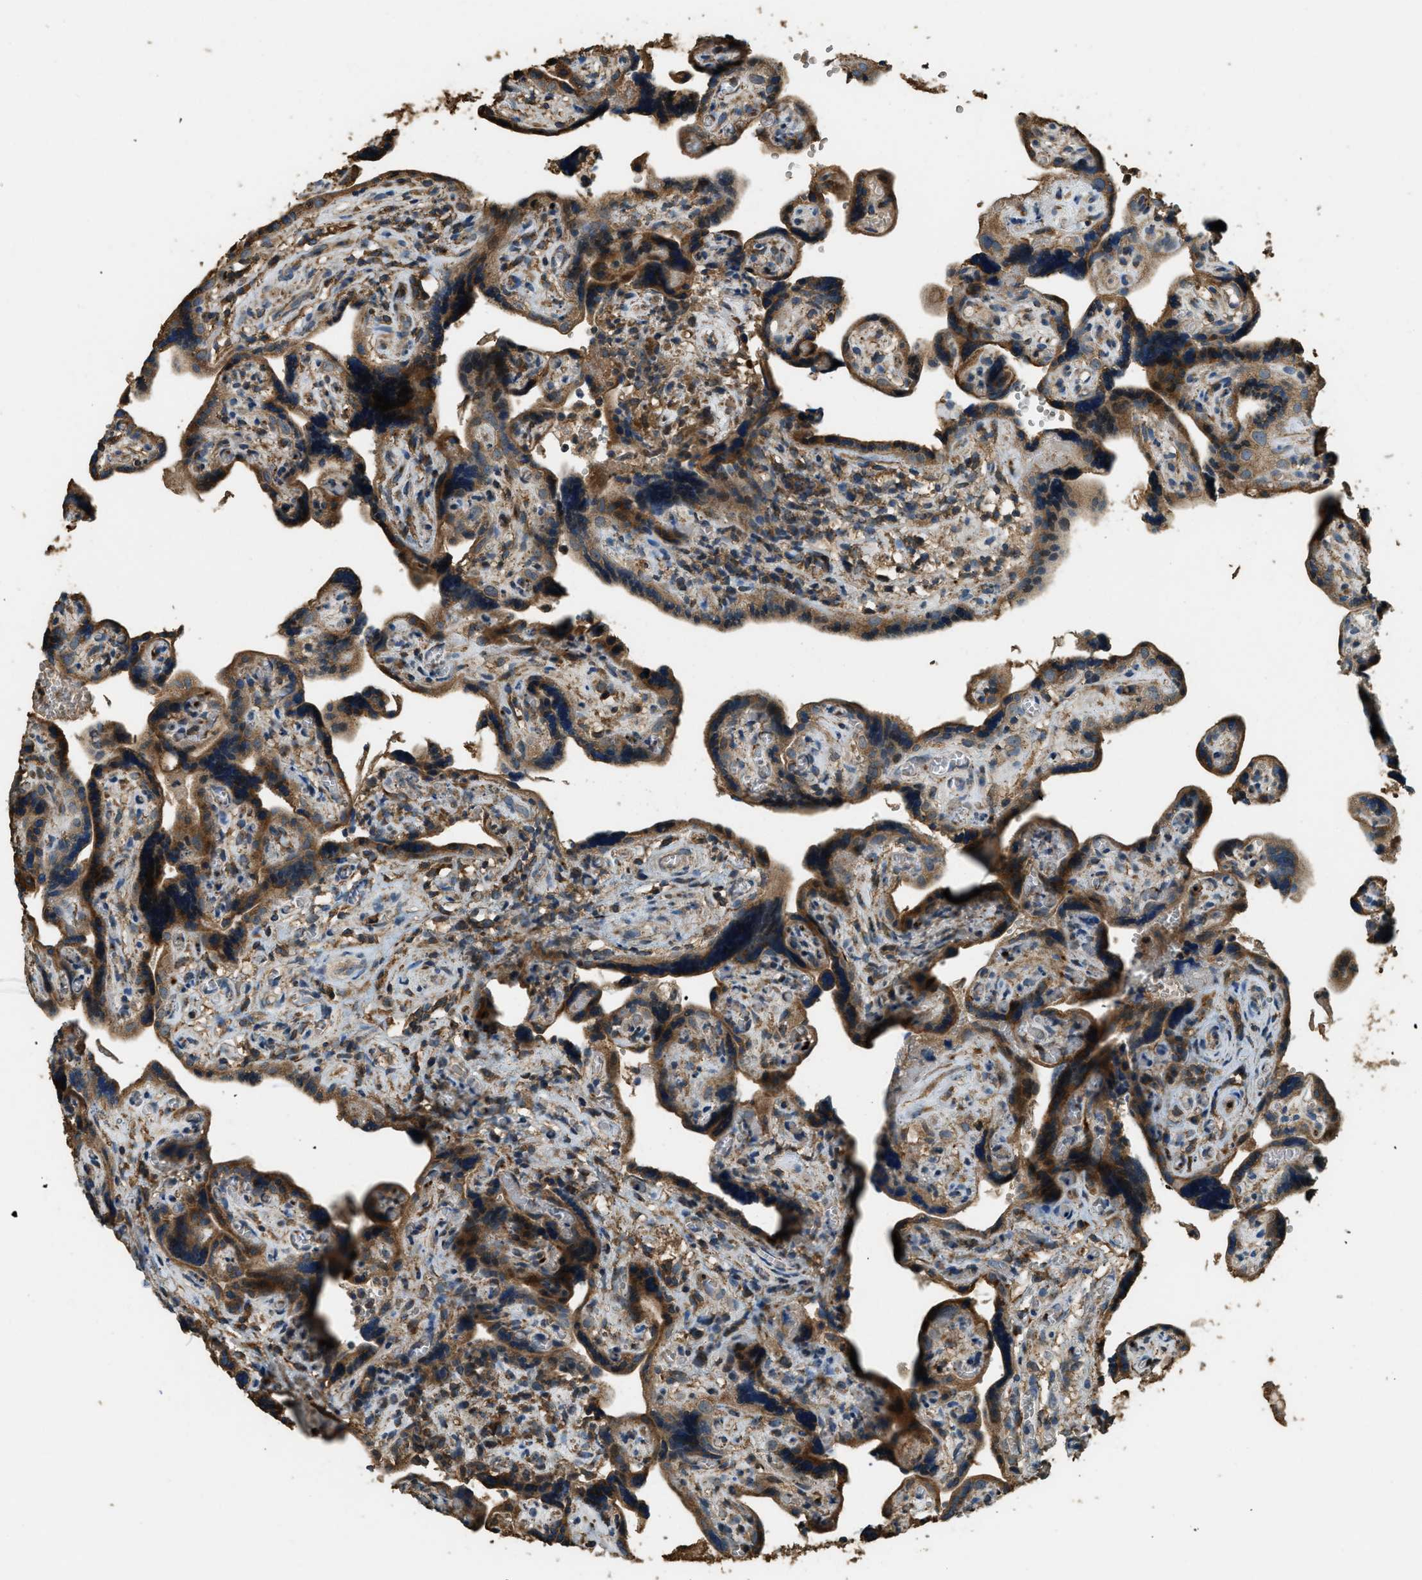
{"staining": {"intensity": "strong", "quantity": ">75%", "location": "cytoplasmic/membranous"}, "tissue": "placenta", "cell_type": "Decidual cells", "image_type": "normal", "snomed": [{"axis": "morphology", "description": "Normal tissue, NOS"}, {"axis": "topography", "description": "Placenta"}], "caption": "Strong cytoplasmic/membranous protein expression is appreciated in about >75% of decidual cells in placenta.", "gene": "ERGIC1", "patient": {"sex": "female", "age": 30}}